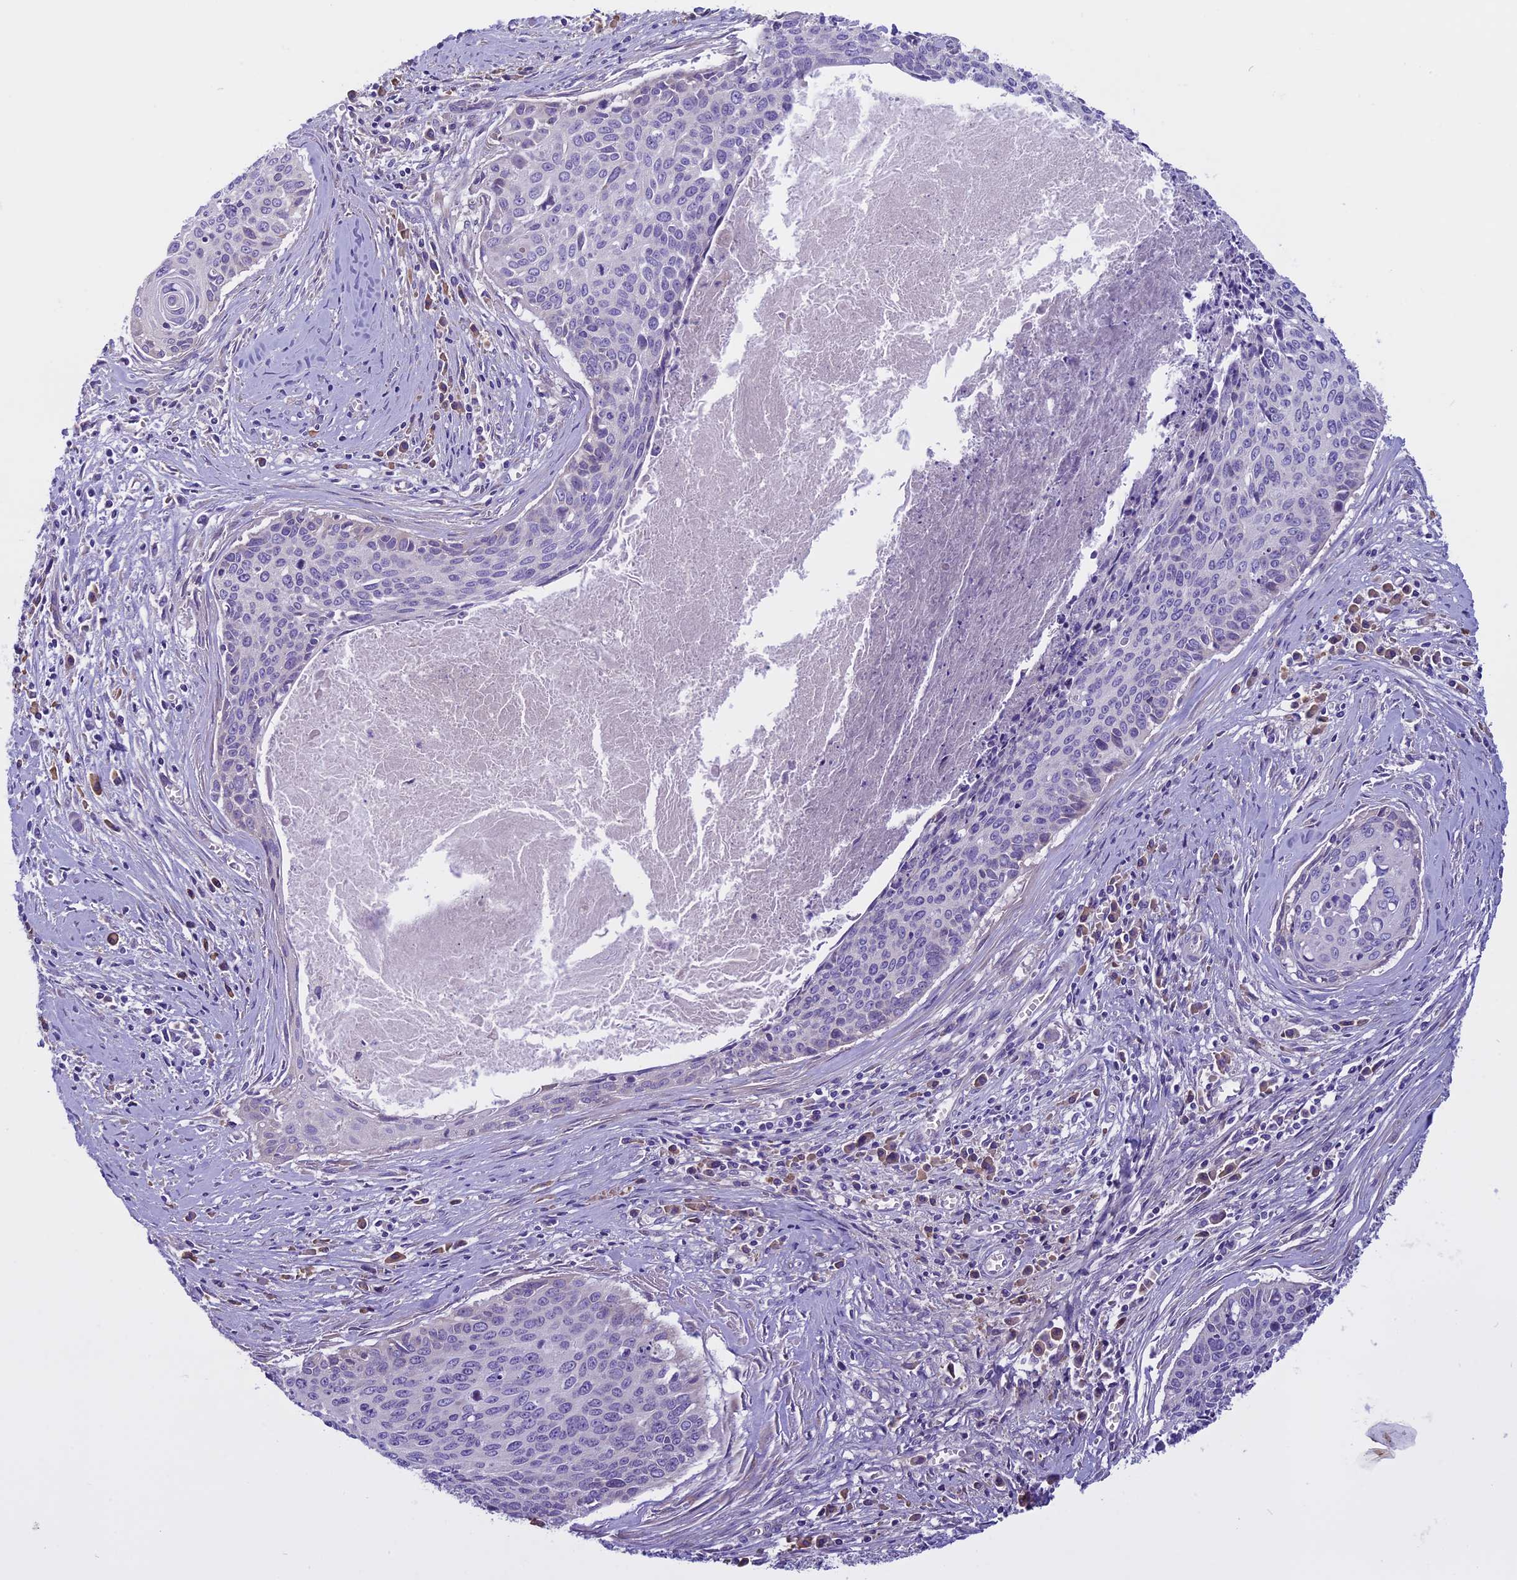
{"staining": {"intensity": "negative", "quantity": "none", "location": "none"}, "tissue": "cervical cancer", "cell_type": "Tumor cells", "image_type": "cancer", "snomed": [{"axis": "morphology", "description": "Squamous cell carcinoma, NOS"}, {"axis": "topography", "description": "Cervix"}], "caption": "High power microscopy histopathology image of an immunohistochemistry (IHC) histopathology image of cervical cancer, revealing no significant staining in tumor cells. Nuclei are stained in blue.", "gene": "DCTN5", "patient": {"sex": "female", "age": 55}}